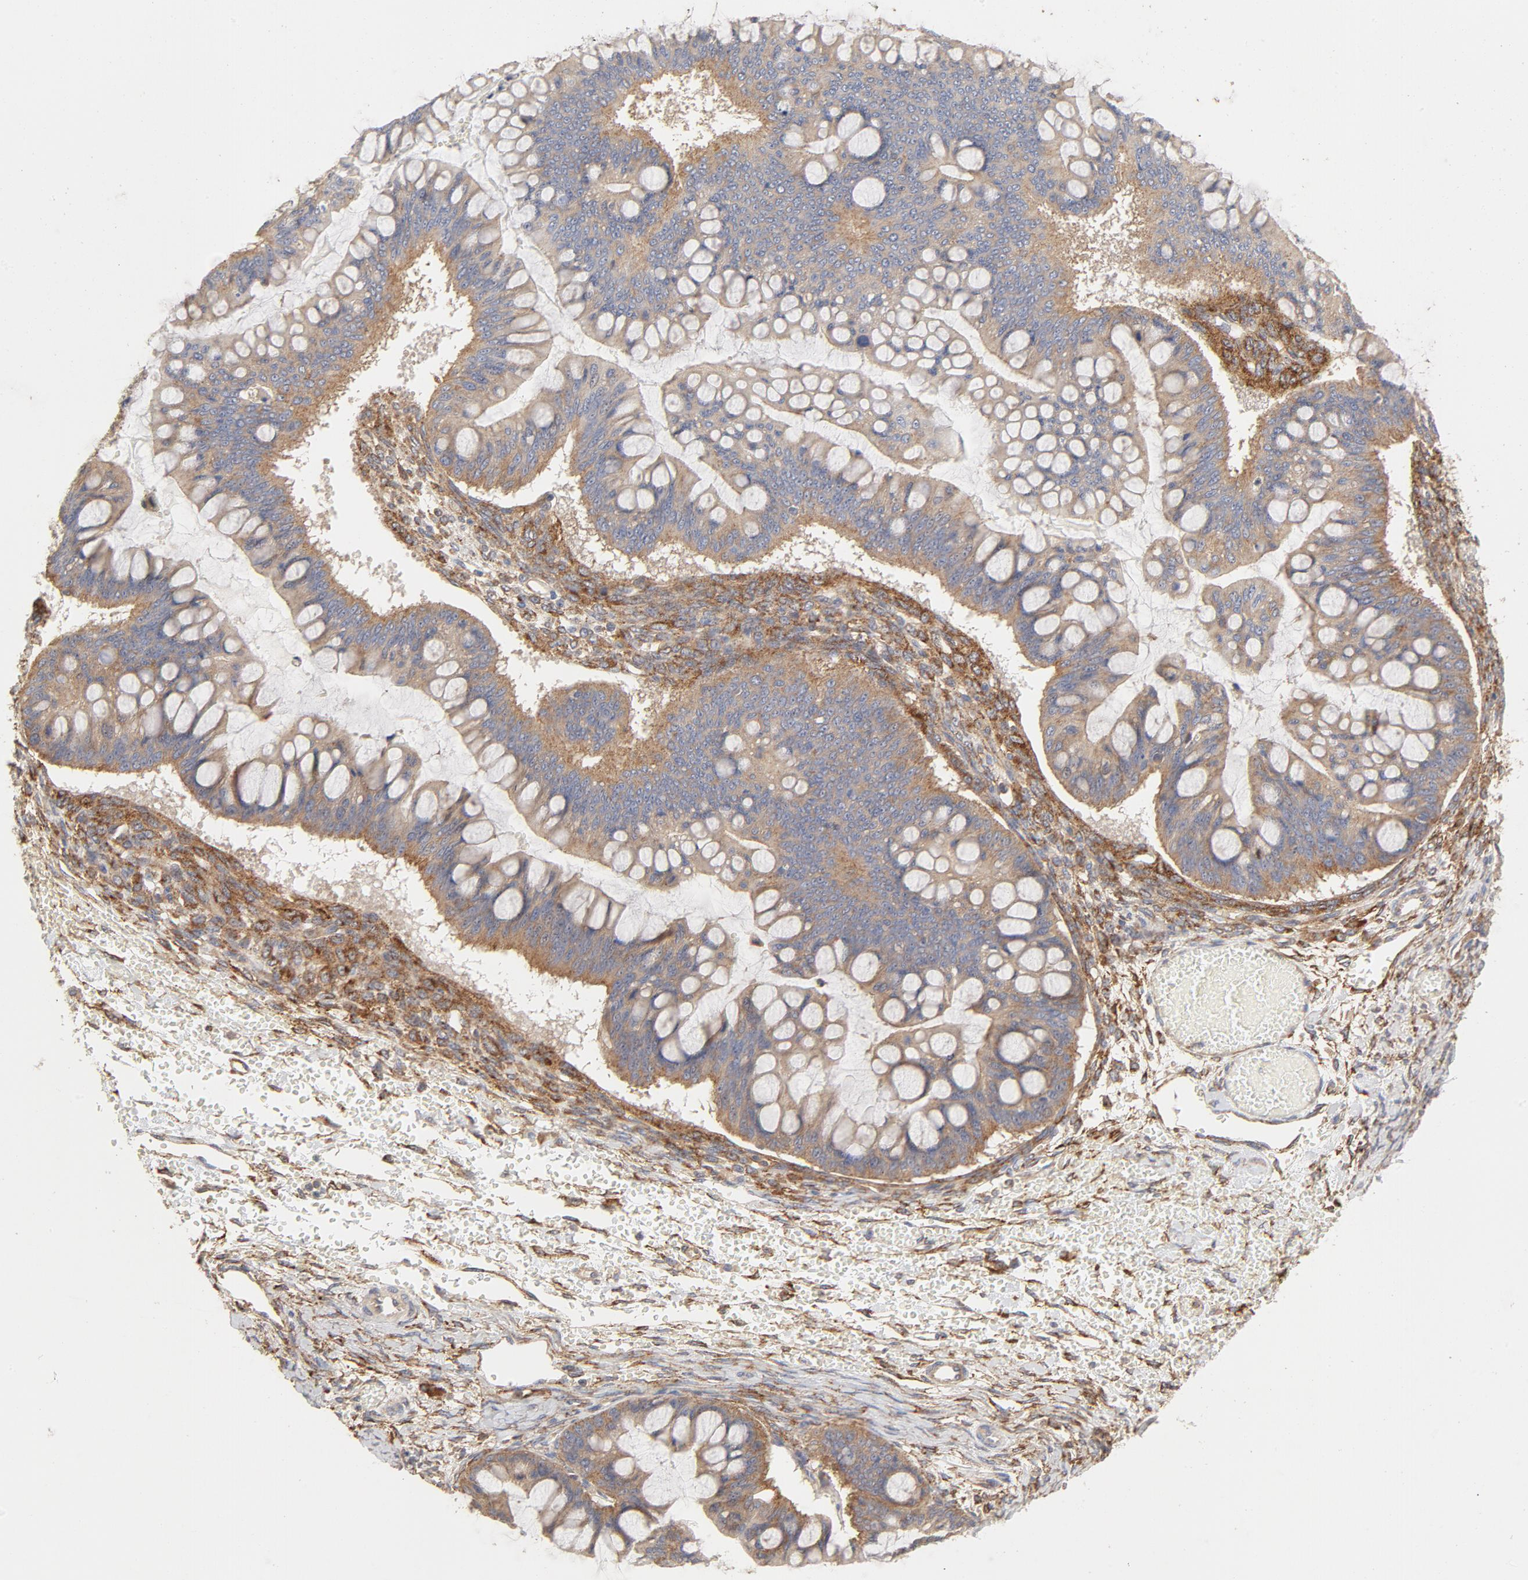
{"staining": {"intensity": "moderate", "quantity": ">75%", "location": "cytoplasmic/membranous"}, "tissue": "ovarian cancer", "cell_type": "Tumor cells", "image_type": "cancer", "snomed": [{"axis": "morphology", "description": "Cystadenocarcinoma, mucinous, NOS"}, {"axis": "topography", "description": "Ovary"}], "caption": "The photomicrograph exhibits staining of ovarian mucinous cystadenocarcinoma, revealing moderate cytoplasmic/membranous protein expression (brown color) within tumor cells.", "gene": "AP2A1", "patient": {"sex": "female", "age": 73}}